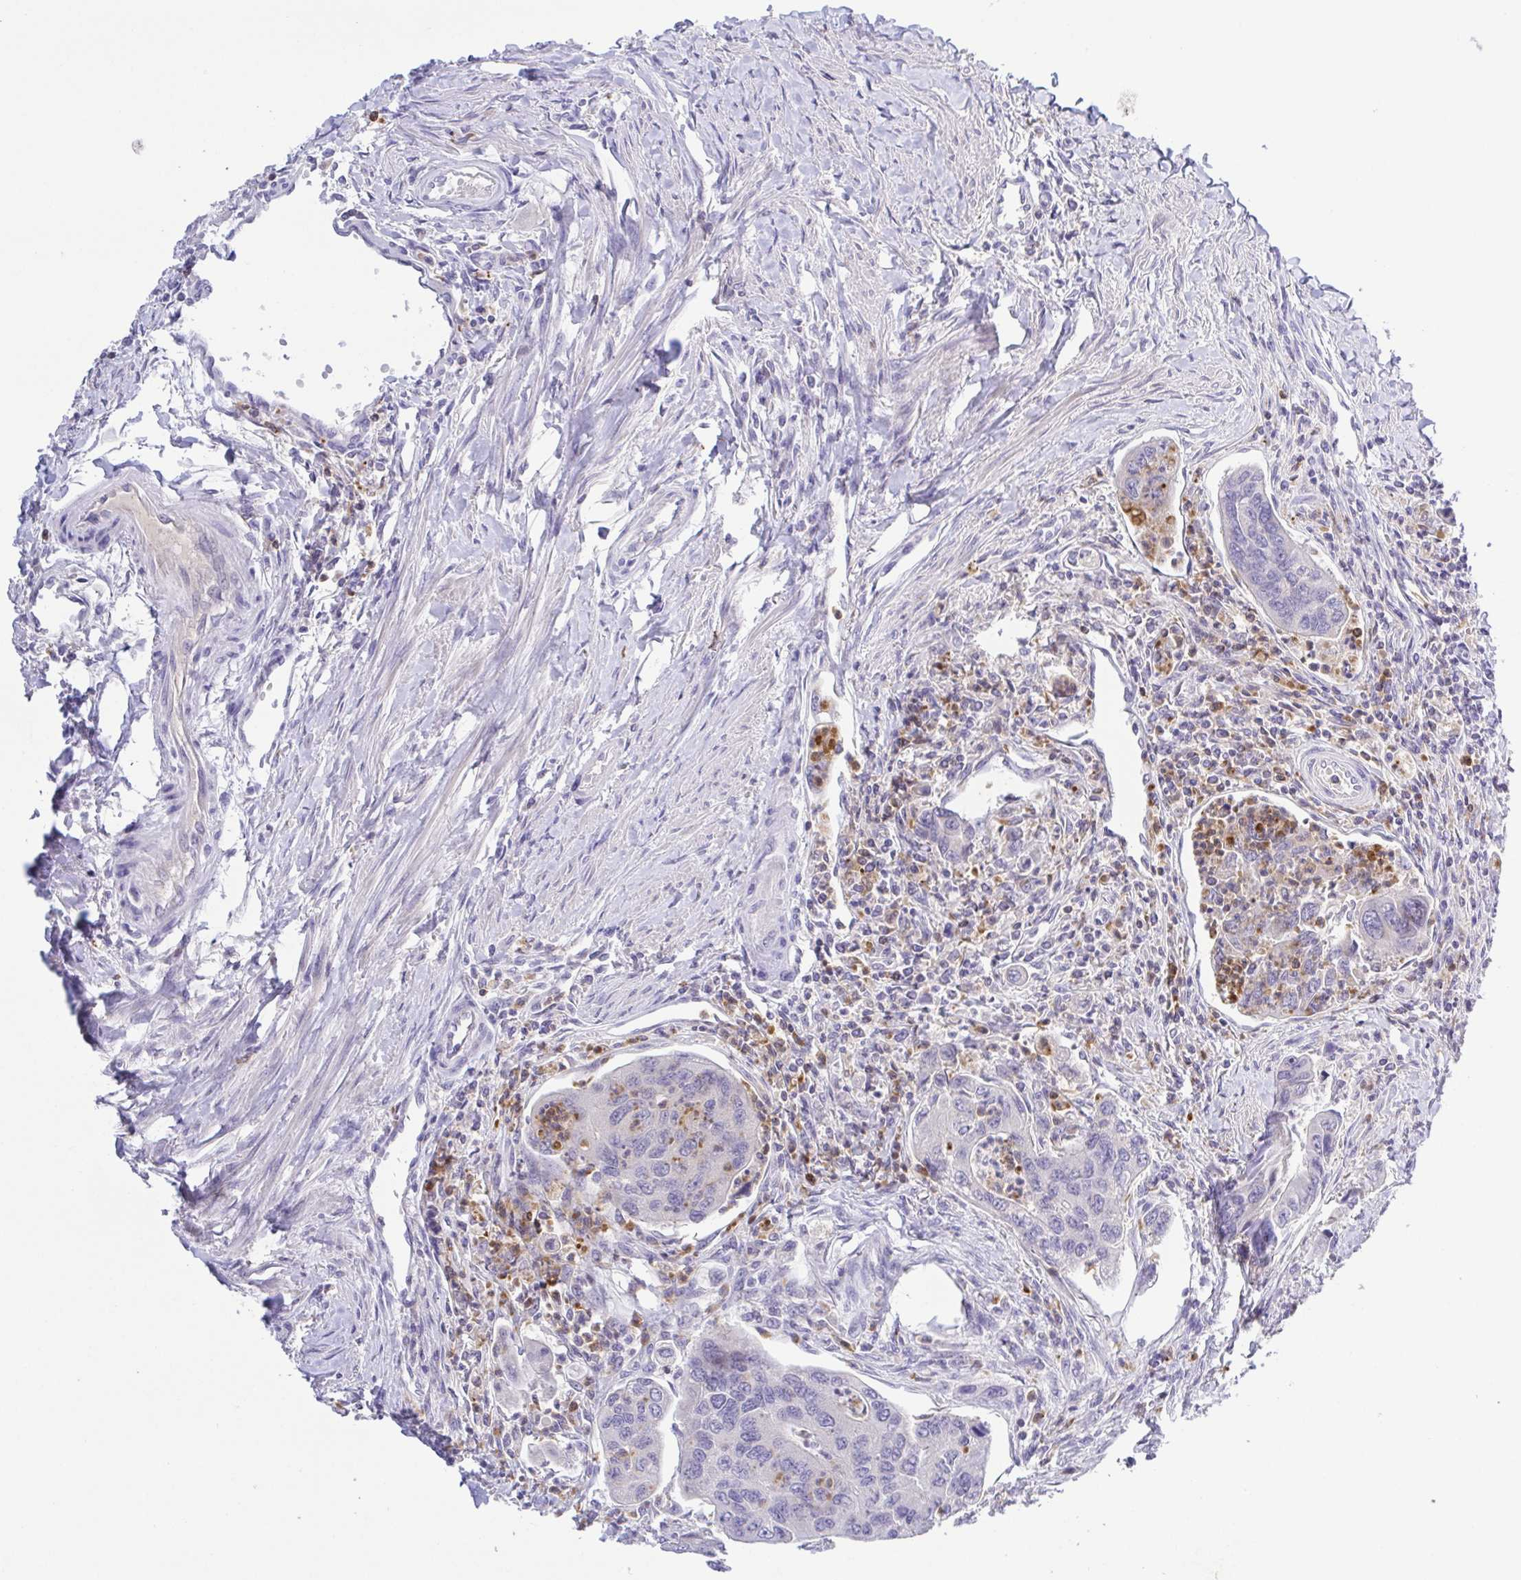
{"staining": {"intensity": "negative", "quantity": "none", "location": "none"}, "tissue": "colorectal cancer", "cell_type": "Tumor cells", "image_type": "cancer", "snomed": [{"axis": "morphology", "description": "Adenocarcinoma, NOS"}, {"axis": "topography", "description": "Colon"}], "caption": "Immunohistochemistry photomicrograph of neoplastic tissue: colorectal adenocarcinoma stained with DAB (3,3'-diaminobenzidine) reveals no significant protein expression in tumor cells. The staining was performed using DAB (3,3'-diaminobenzidine) to visualize the protein expression in brown, while the nuclei were stained in blue with hematoxylin (Magnification: 20x).", "gene": "PGLYRP1", "patient": {"sex": "female", "age": 67}}